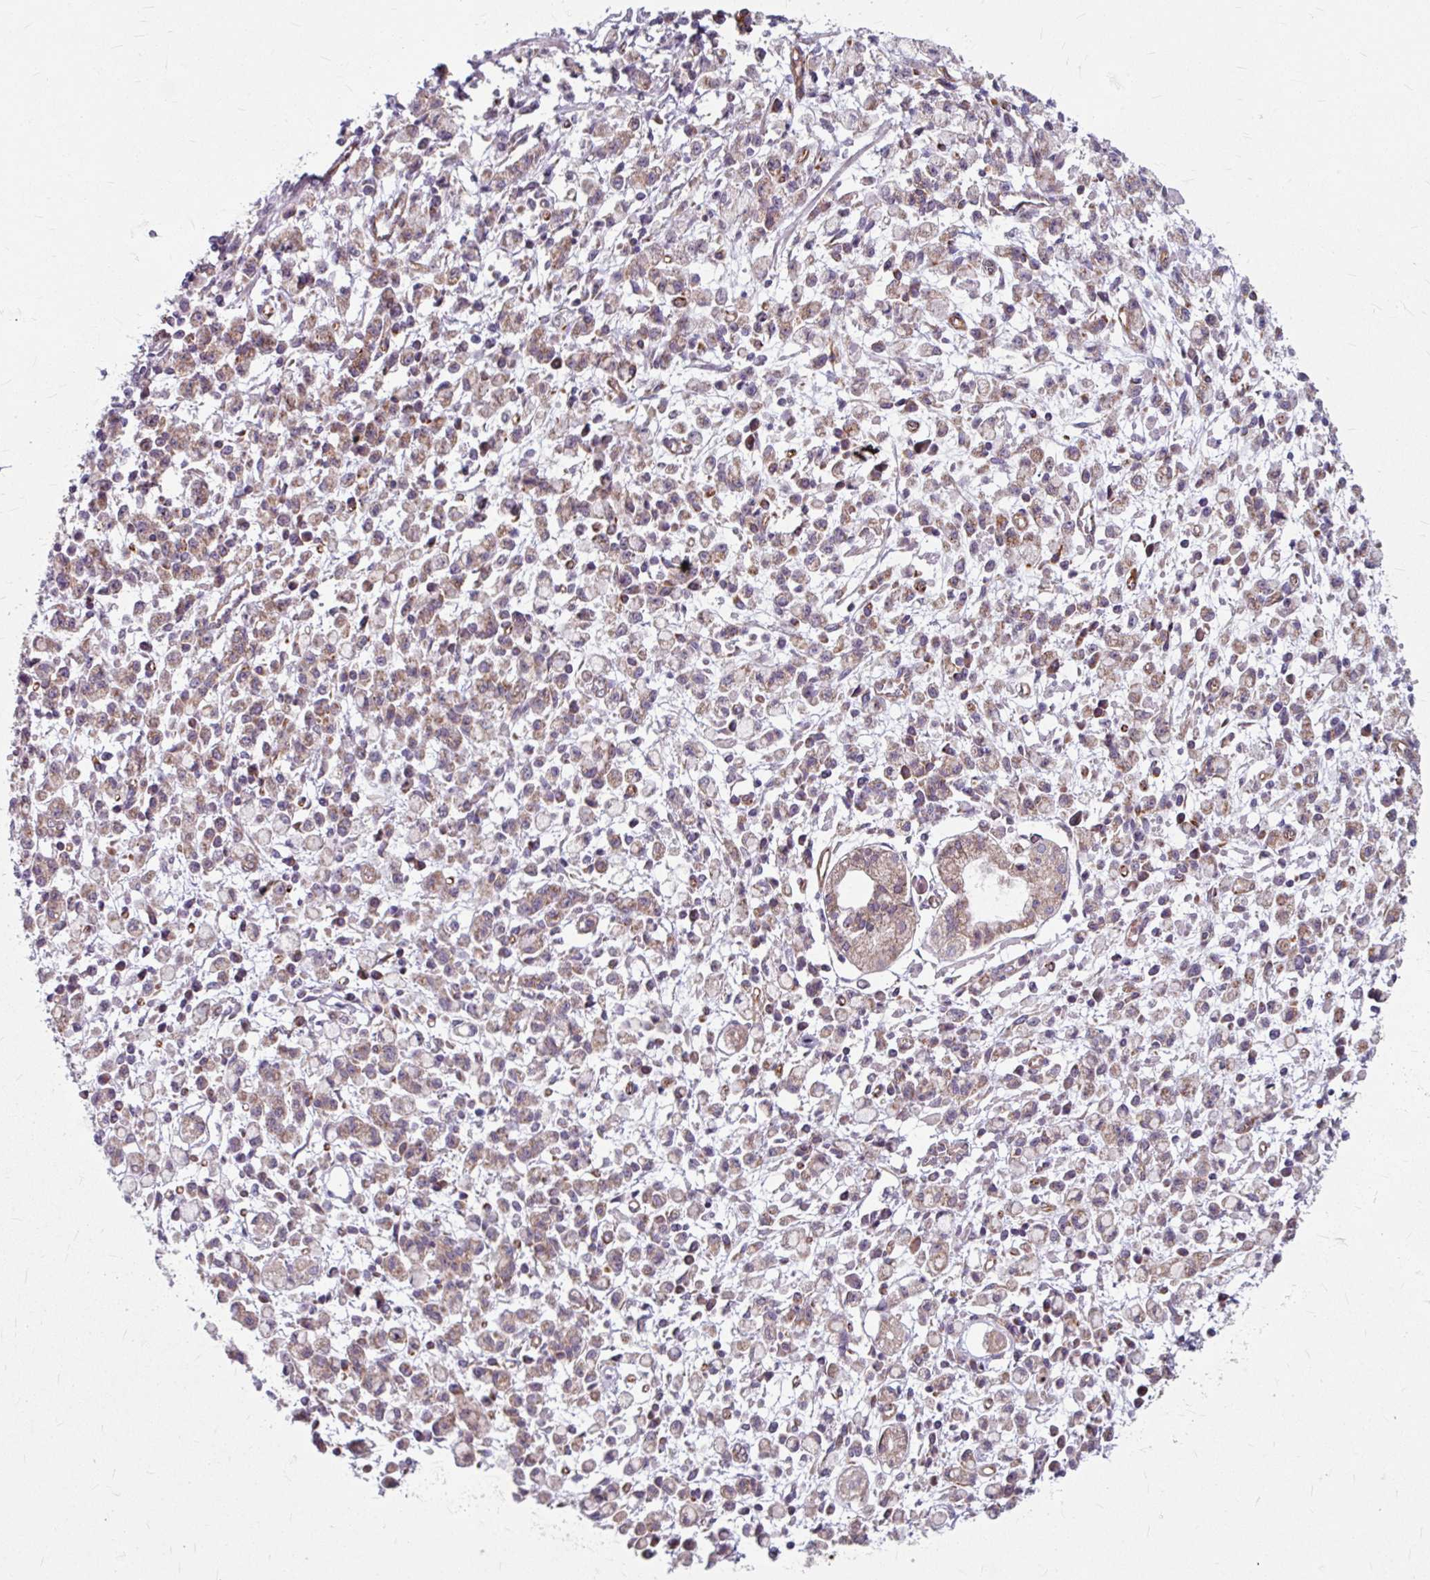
{"staining": {"intensity": "weak", "quantity": "25%-75%", "location": "cytoplasmic/membranous"}, "tissue": "stomach cancer", "cell_type": "Tumor cells", "image_type": "cancer", "snomed": [{"axis": "morphology", "description": "Adenocarcinoma, NOS"}, {"axis": "topography", "description": "Stomach"}], "caption": "Protein staining by immunohistochemistry shows weak cytoplasmic/membranous expression in approximately 25%-75% of tumor cells in stomach cancer.", "gene": "DAAM2", "patient": {"sex": "male", "age": 77}}